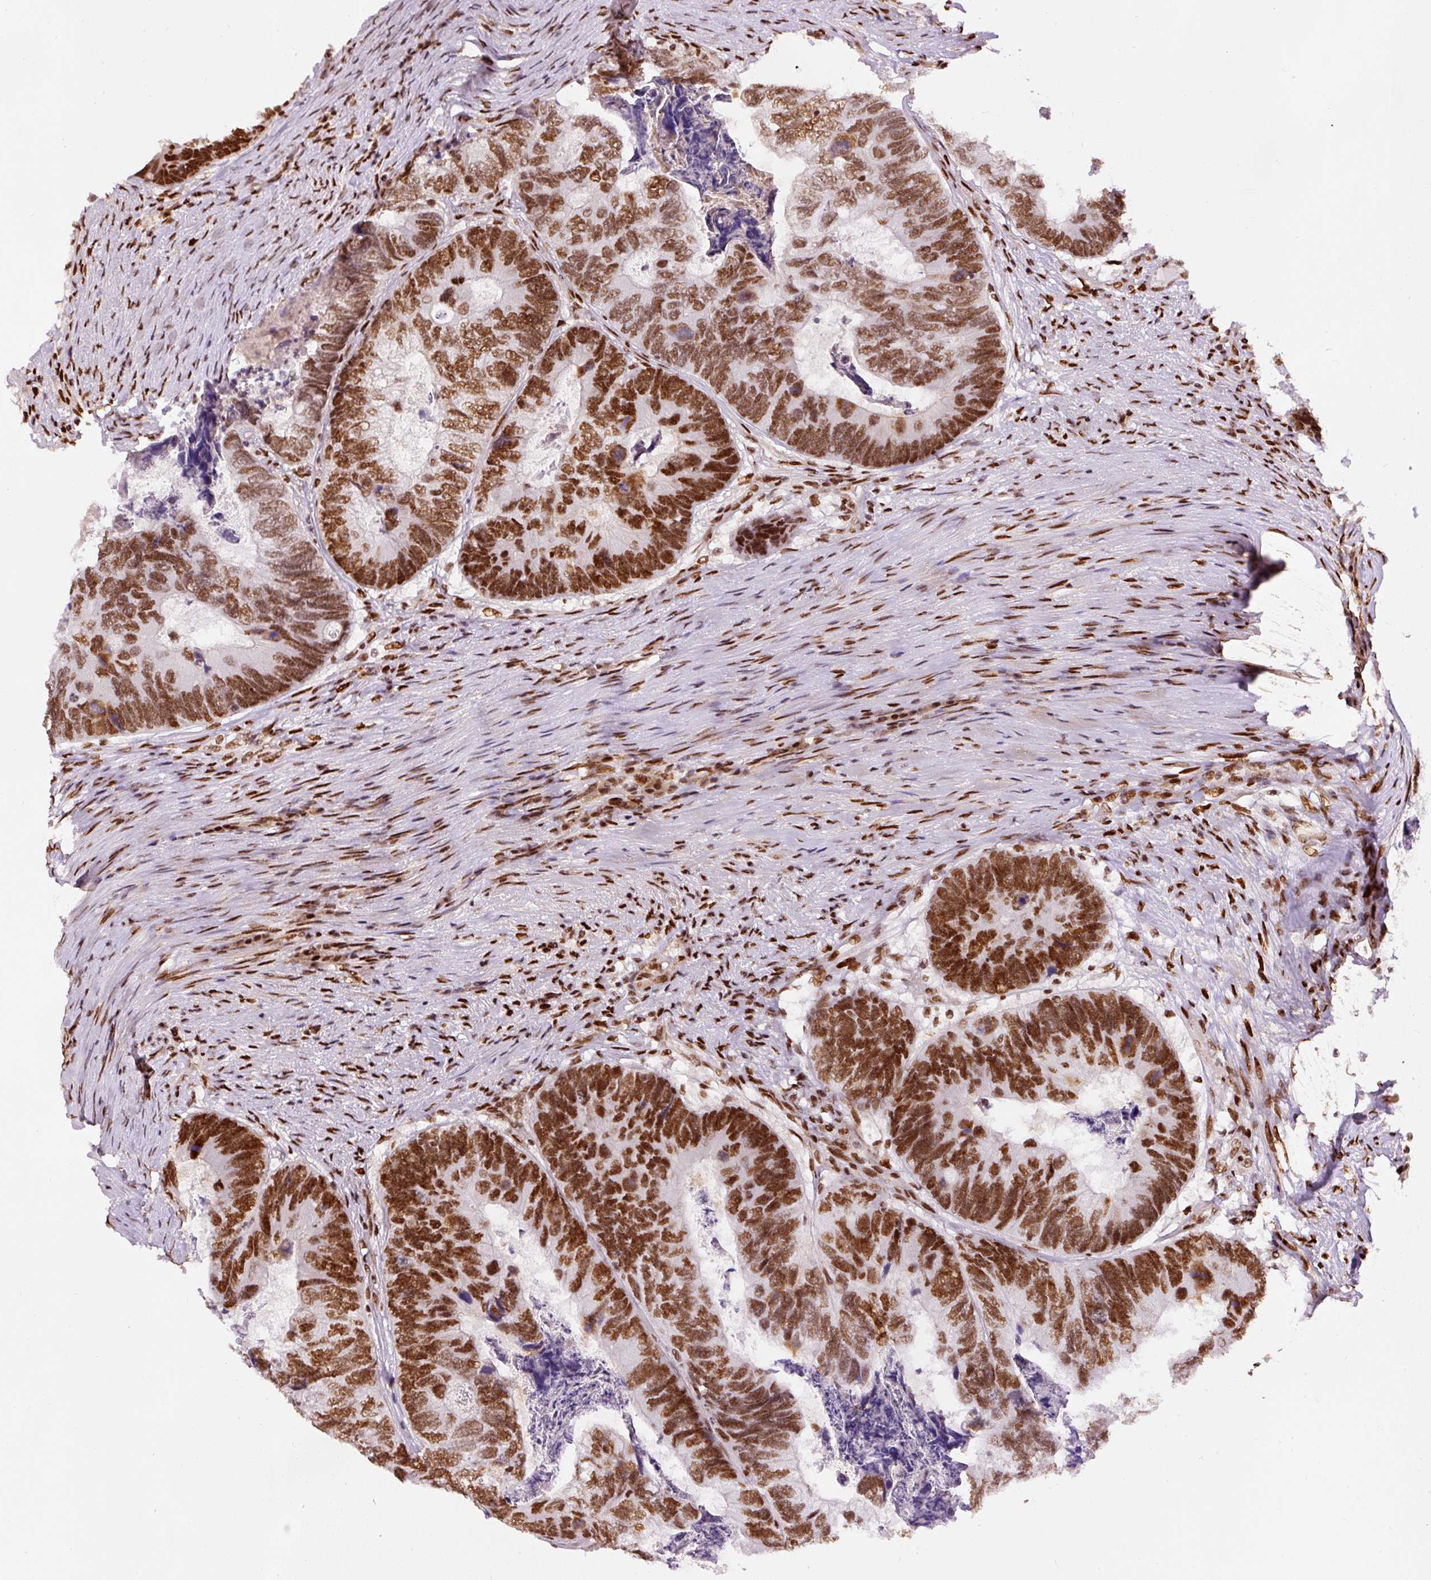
{"staining": {"intensity": "strong", "quantity": ">75%", "location": "nuclear"}, "tissue": "colorectal cancer", "cell_type": "Tumor cells", "image_type": "cancer", "snomed": [{"axis": "morphology", "description": "Adenocarcinoma, NOS"}, {"axis": "topography", "description": "Colon"}], "caption": "Protein analysis of adenocarcinoma (colorectal) tissue demonstrates strong nuclear staining in approximately >75% of tumor cells.", "gene": "HNRNPC", "patient": {"sex": "female", "age": 67}}